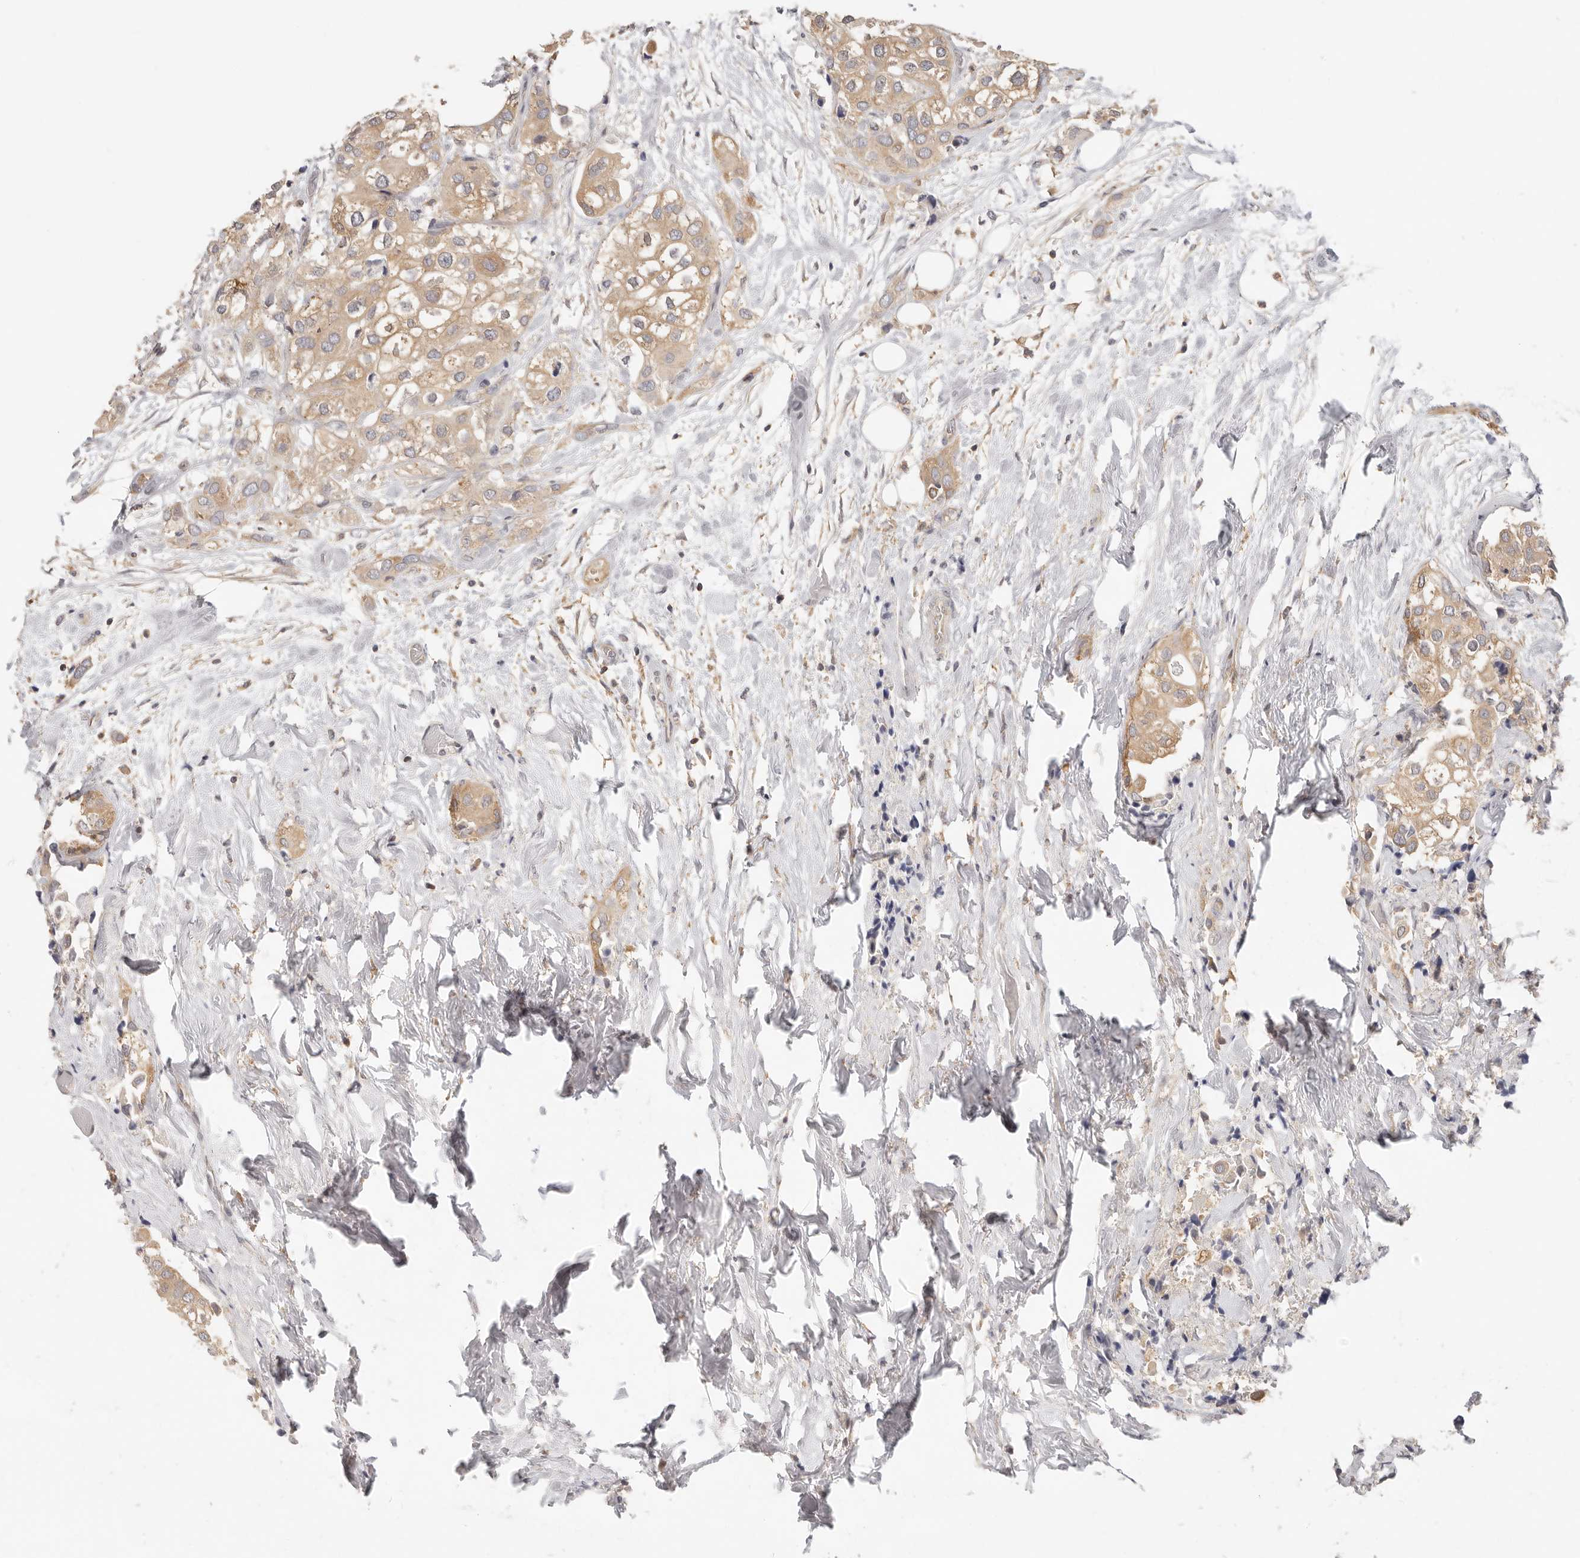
{"staining": {"intensity": "weak", "quantity": ">75%", "location": "cytoplasmic/membranous"}, "tissue": "urothelial cancer", "cell_type": "Tumor cells", "image_type": "cancer", "snomed": [{"axis": "morphology", "description": "Urothelial carcinoma, High grade"}, {"axis": "topography", "description": "Urinary bladder"}], "caption": "Immunohistochemical staining of urothelial cancer reveals low levels of weak cytoplasmic/membranous protein expression in approximately >75% of tumor cells.", "gene": "DTNBP1", "patient": {"sex": "male", "age": 64}}